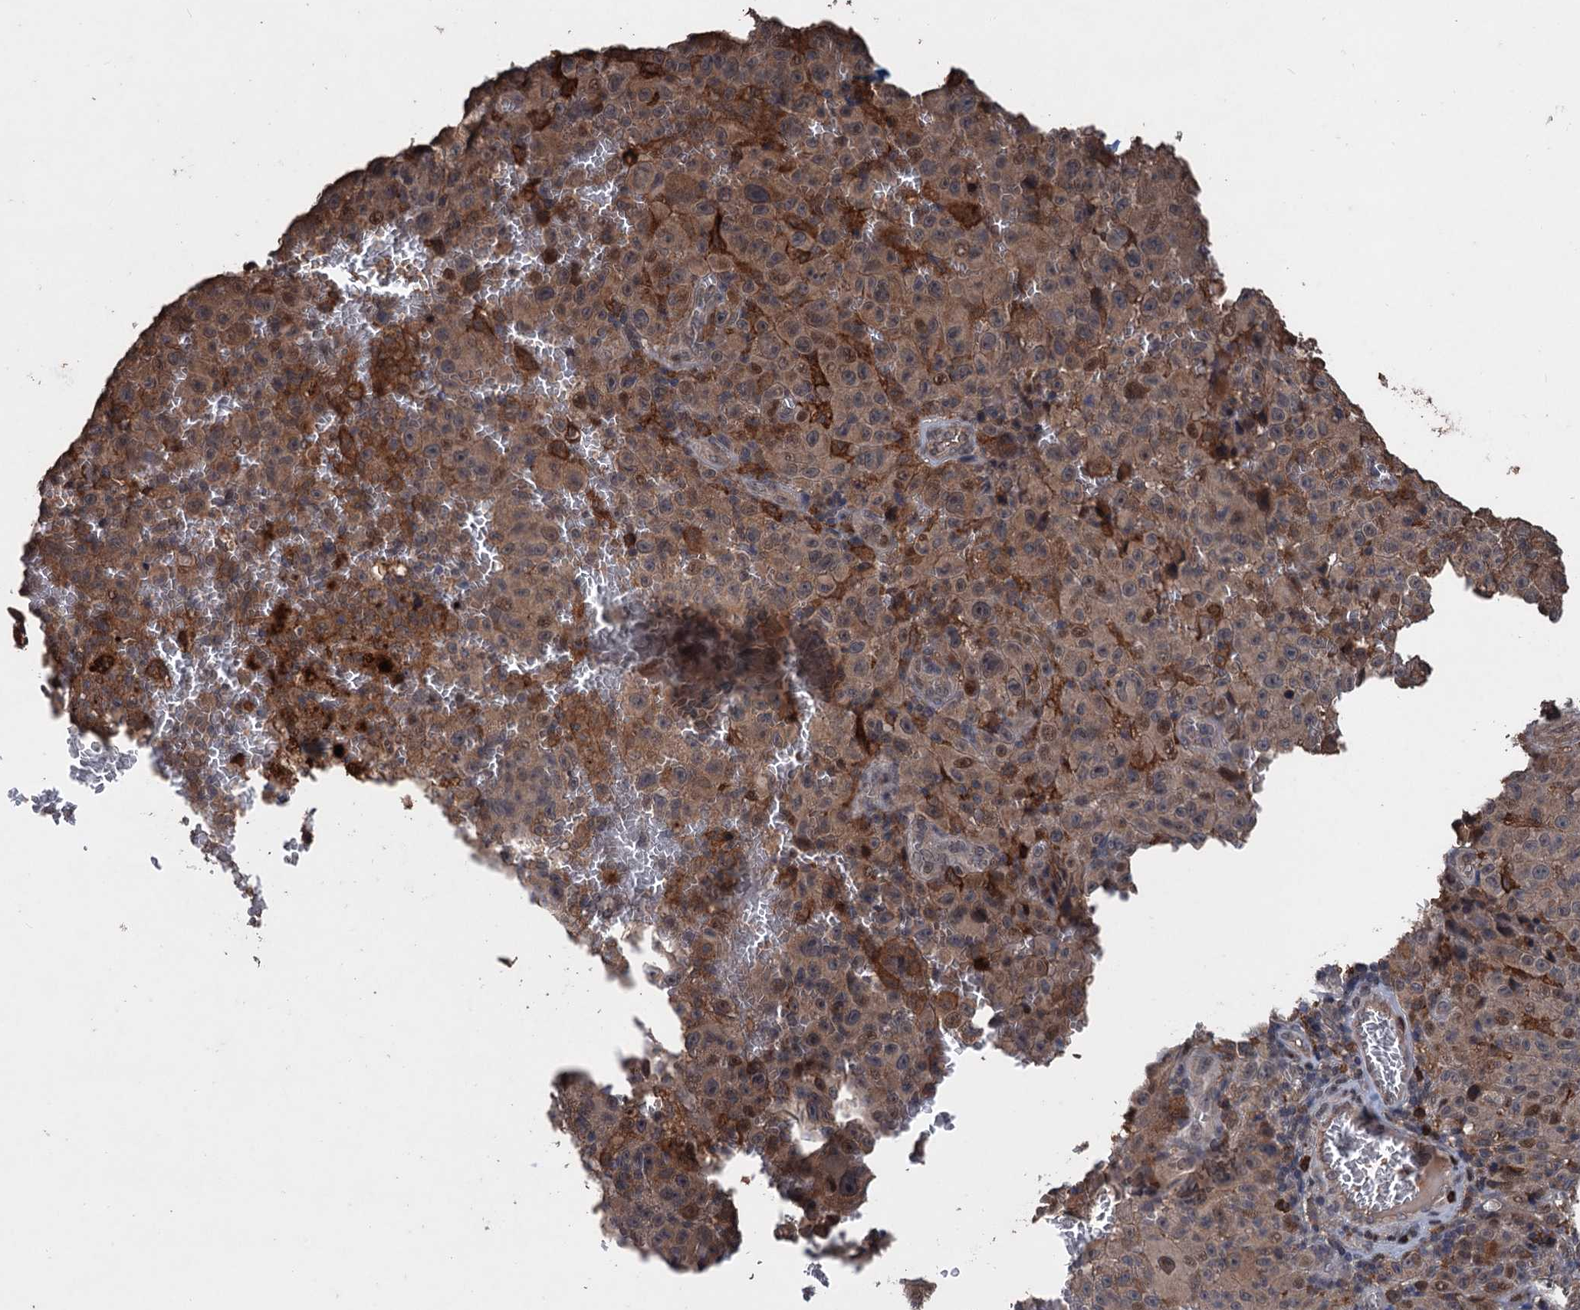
{"staining": {"intensity": "weak", "quantity": ">75%", "location": "cytoplasmic/membranous,nuclear"}, "tissue": "melanoma", "cell_type": "Tumor cells", "image_type": "cancer", "snomed": [{"axis": "morphology", "description": "Malignant melanoma, NOS"}, {"axis": "topography", "description": "Skin"}], "caption": "Immunohistochemistry histopathology image of neoplastic tissue: malignant melanoma stained using immunohistochemistry (IHC) exhibits low levels of weak protein expression localized specifically in the cytoplasmic/membranous and nuclear of tumor cells, appearing as a cytoplasmic/membranous and nuclear brown color.", "gene": "ZNF438", "patient": {"sex": "female", "age": 82}}